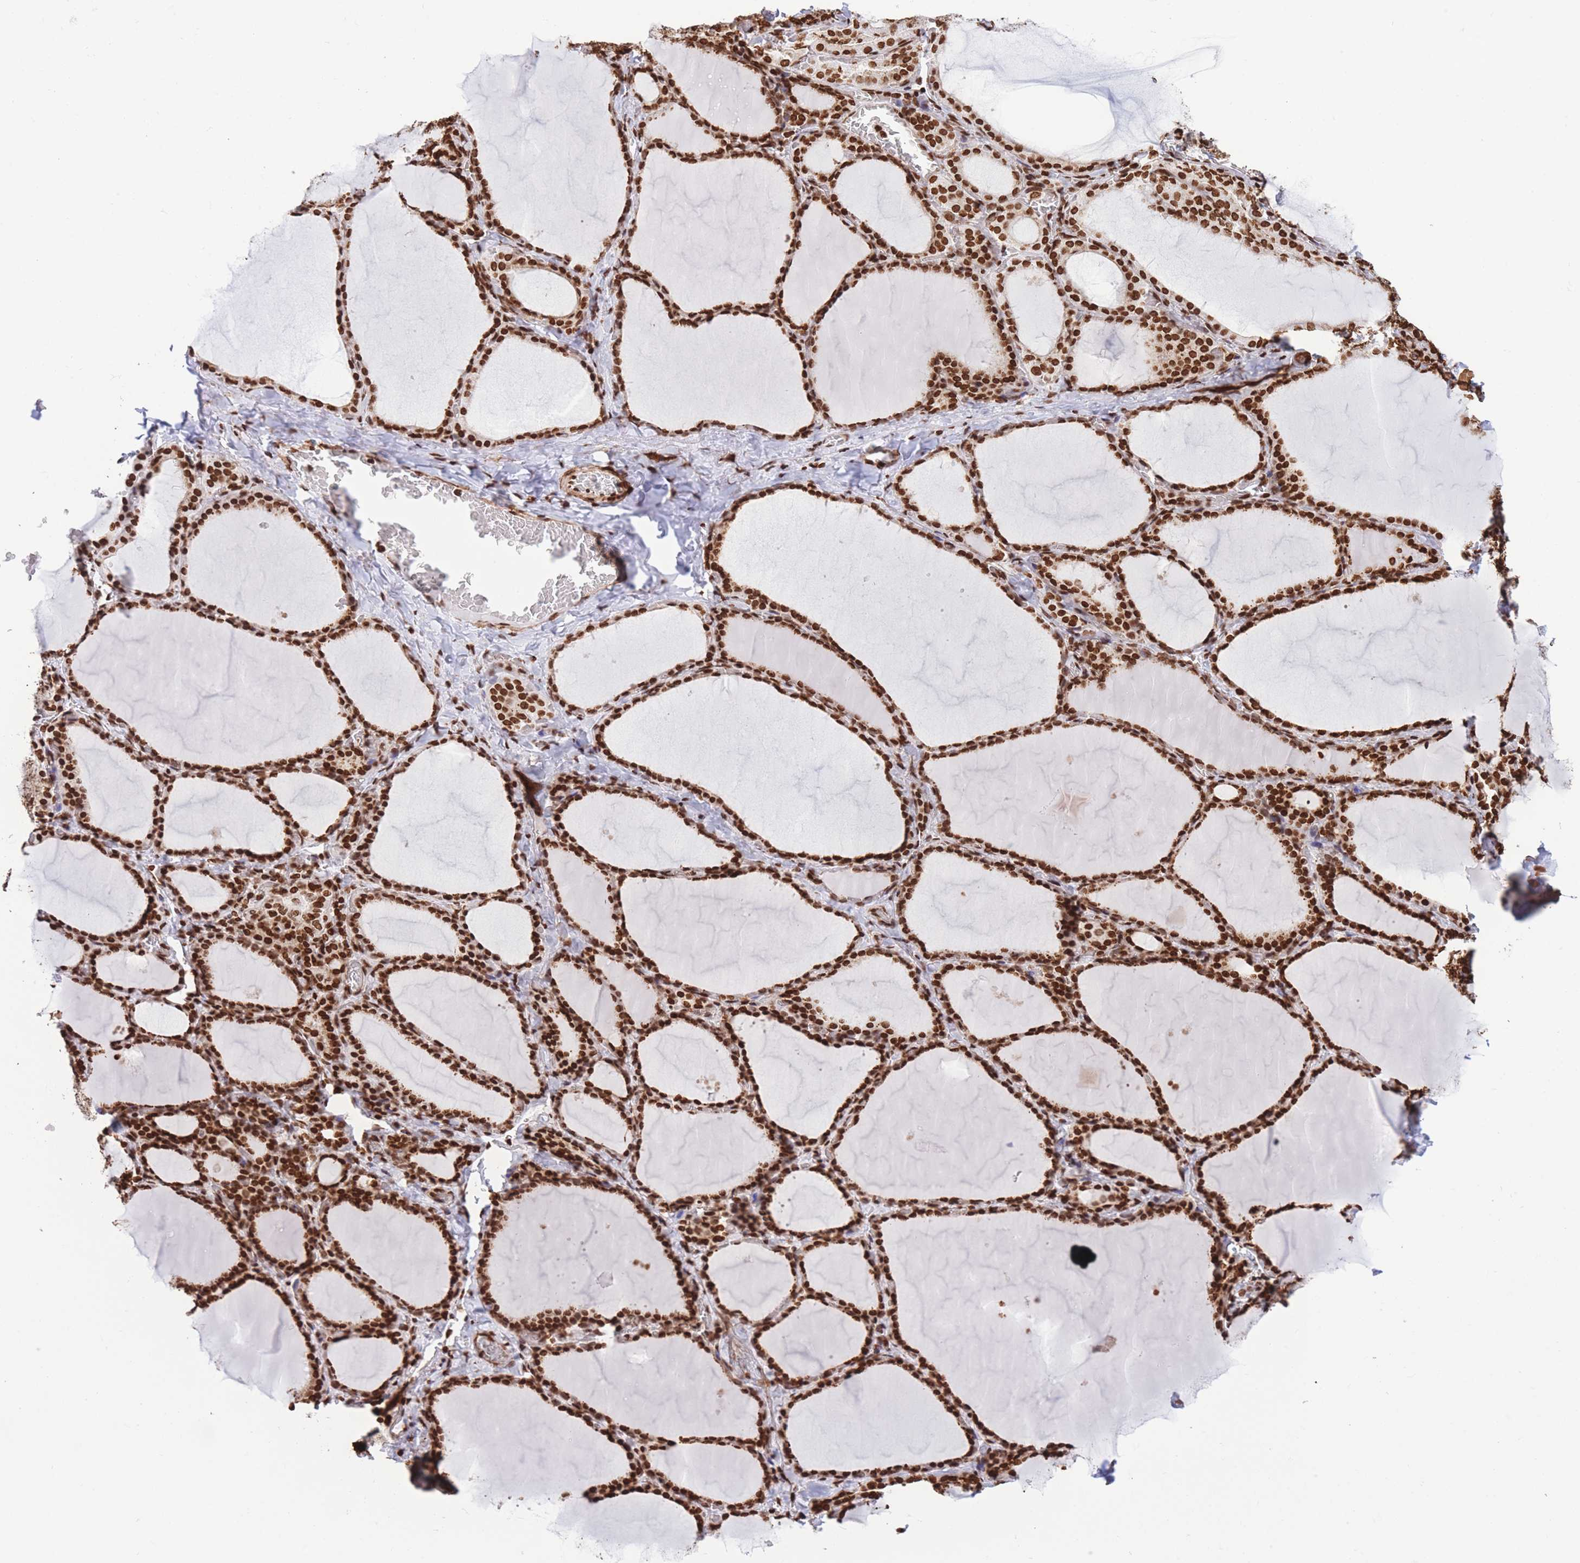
{"staining": {"intensity": "strong", "quantity": ">75%", "location": "nuclear"}, "tissue": "thyroid gland", "cell_type": "Glandular cells", "image_type": "normal", "snomed": [{"axis": "morphology", "description": "Normal tissue, NOS"}, {"axis": "topography", "description": "Thyroid gland"}], "caption": "A brown stain labels strong nuclear expression of a protein in glandular cells of benign thyroid gland.", "gene": "H2BC10", "patient": {"sex": "female", "age": 39}}